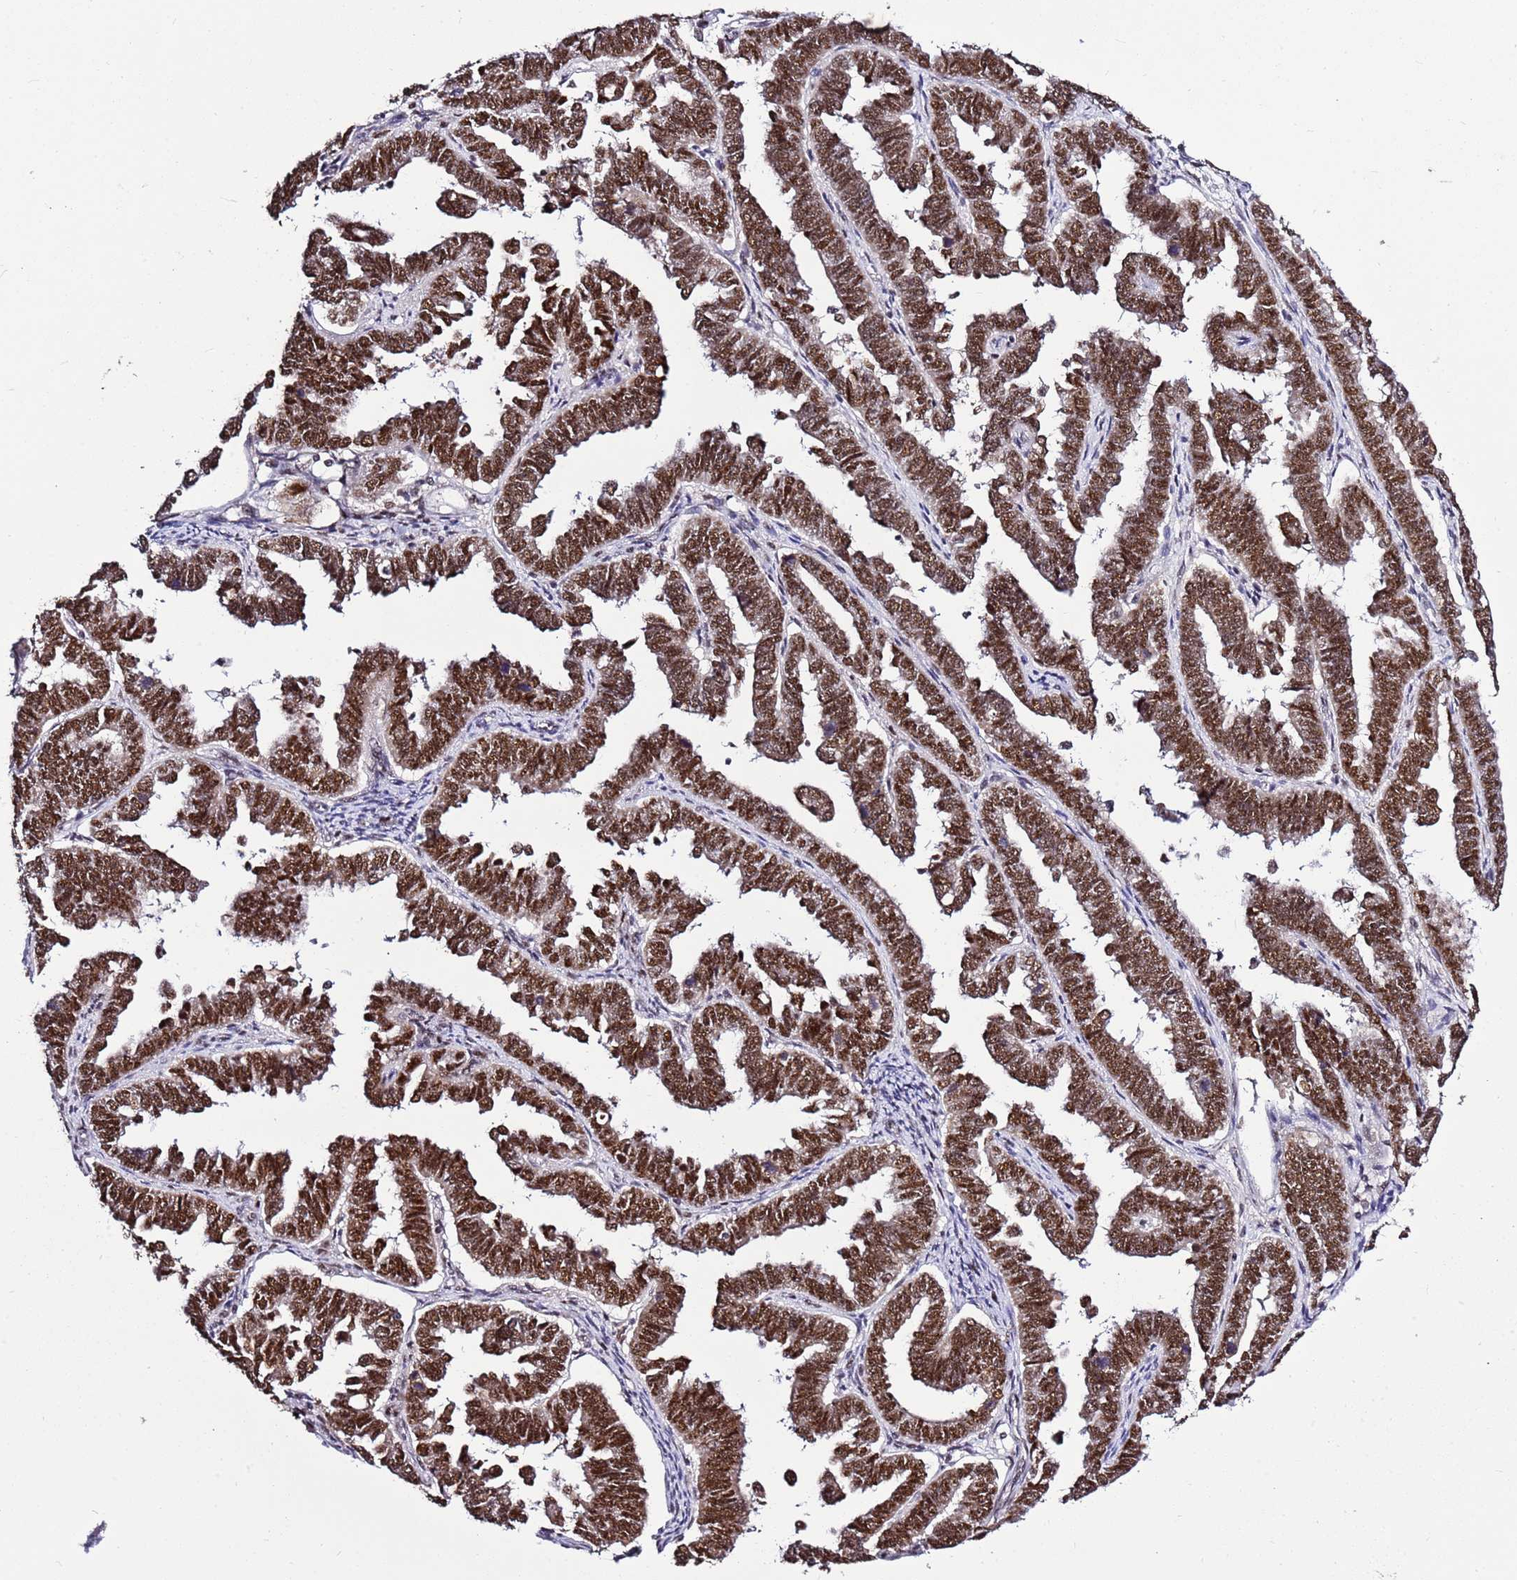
{"staining": {"intensity": "strong", "quantity": ">75%", "location": "nuclear"}, "tissue": "endometrial cancer", "cell_type": "Tumor cells", "image_type": "cancer", "snomed": [{"axis": "morphology", "description": "Adenocarcinoma, NOS"}, {"axis": "topography", "description": "Endometrium"}], "caption": "Endometrial adenocarcinoma stained with IHC shows strong nuclear expression in approximately >75% of tumor cells.", "gene": "AKAP8L", "patient": {"sex": "female", "age": 75}}